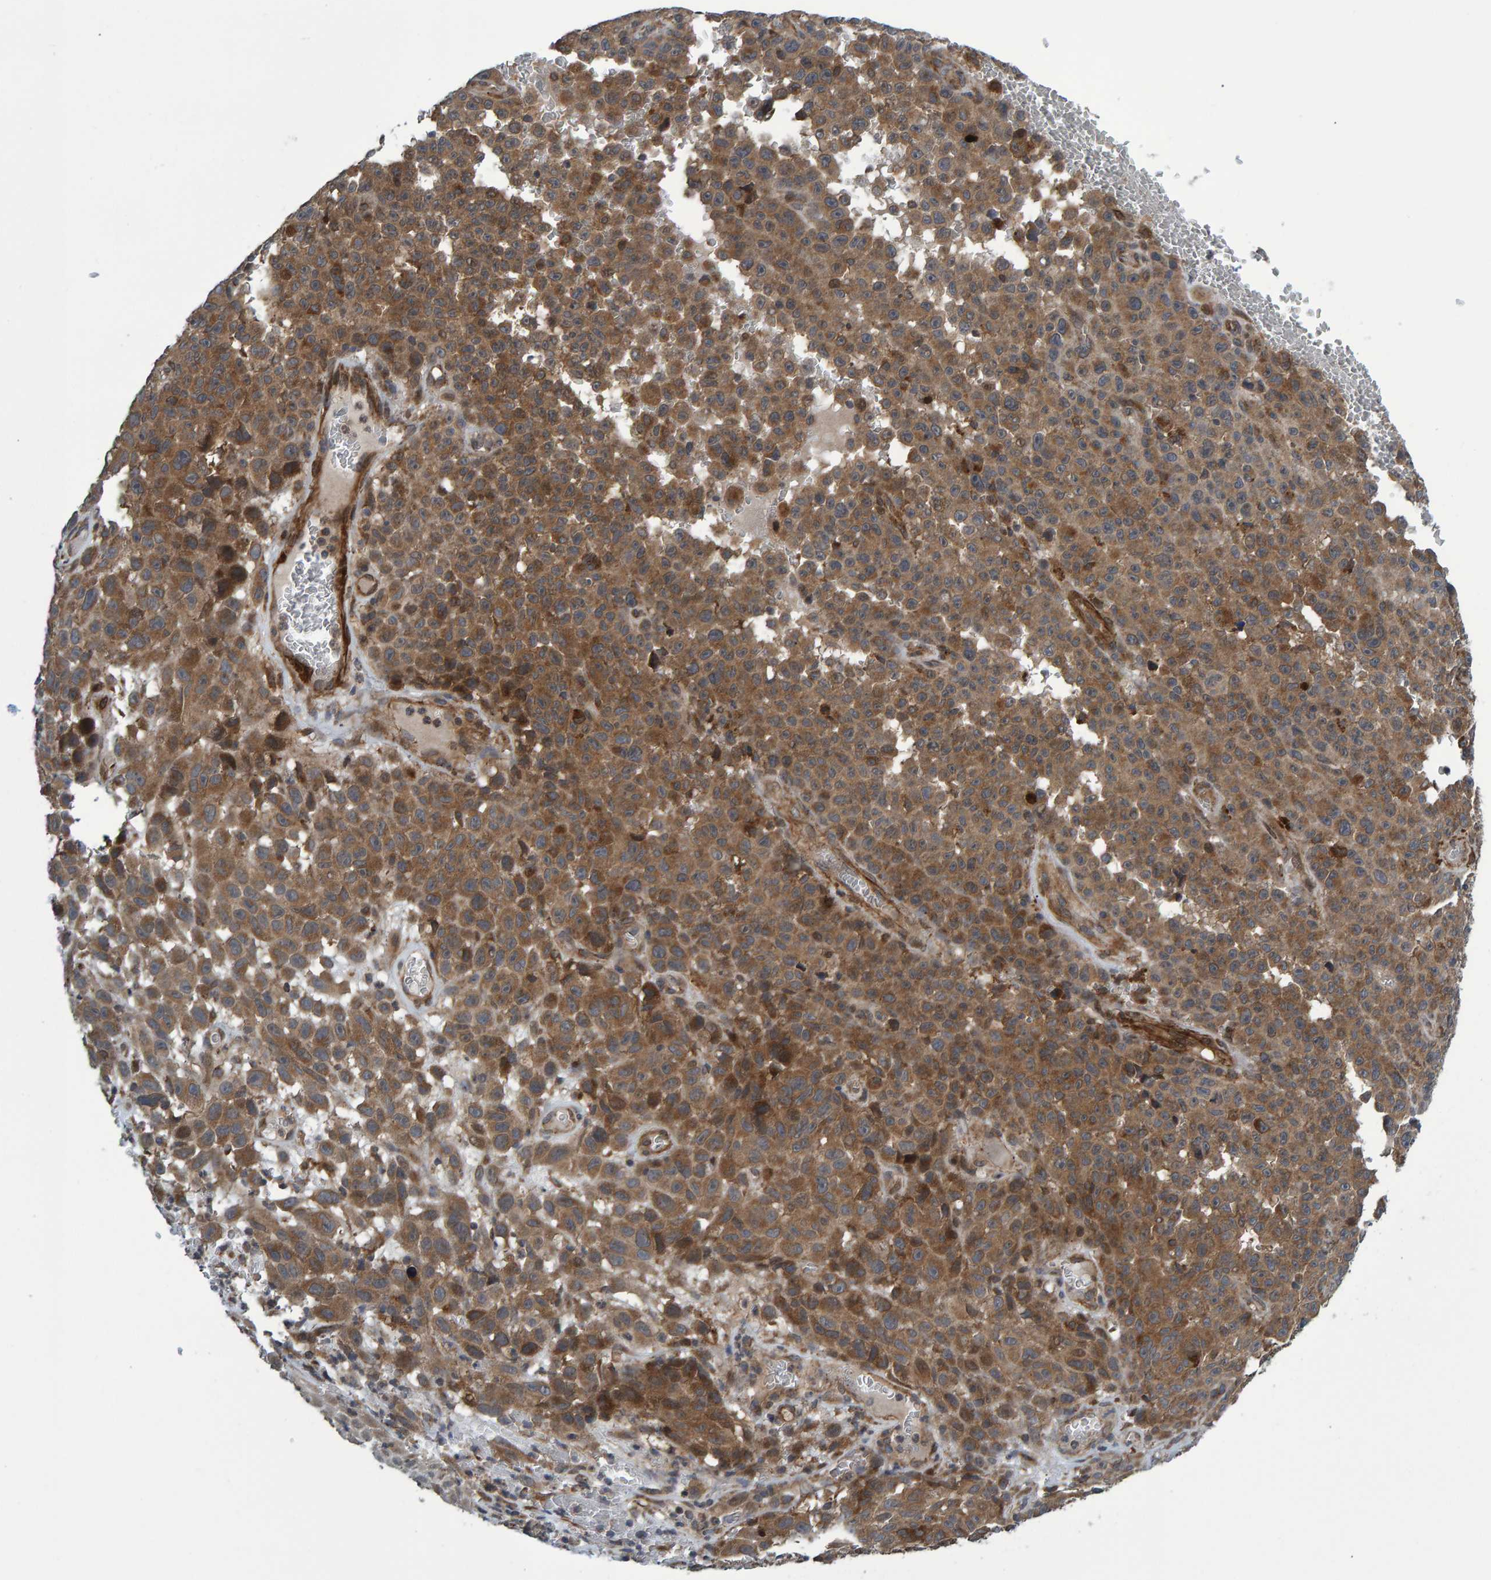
{"staining": {"intensity": "moderate", "quantity": ">75%", "location": "cytoplasmic/membranous"}, "tissue": "melanoma", "cell_type": "Tumor cells", "image_type": "cancer", "snomed": [{"axis": "morphology", "description": "Malignant melanoma, NOS"}, {"axis": "topography", "description": "Skin"}], "caption": "Moderate cytoplasmic/membranous protein staining is appreciated in about >75% of tumor cells in melanoma. The protein of interest is stained brown, and the nuclei are stained in blue (DAB (3,3'-diaminobenzidine) IHC with brightfield microscopy, high magnification).", "gene": "ATP6V1H", "patient": {"sex": "female", "age": 82}}